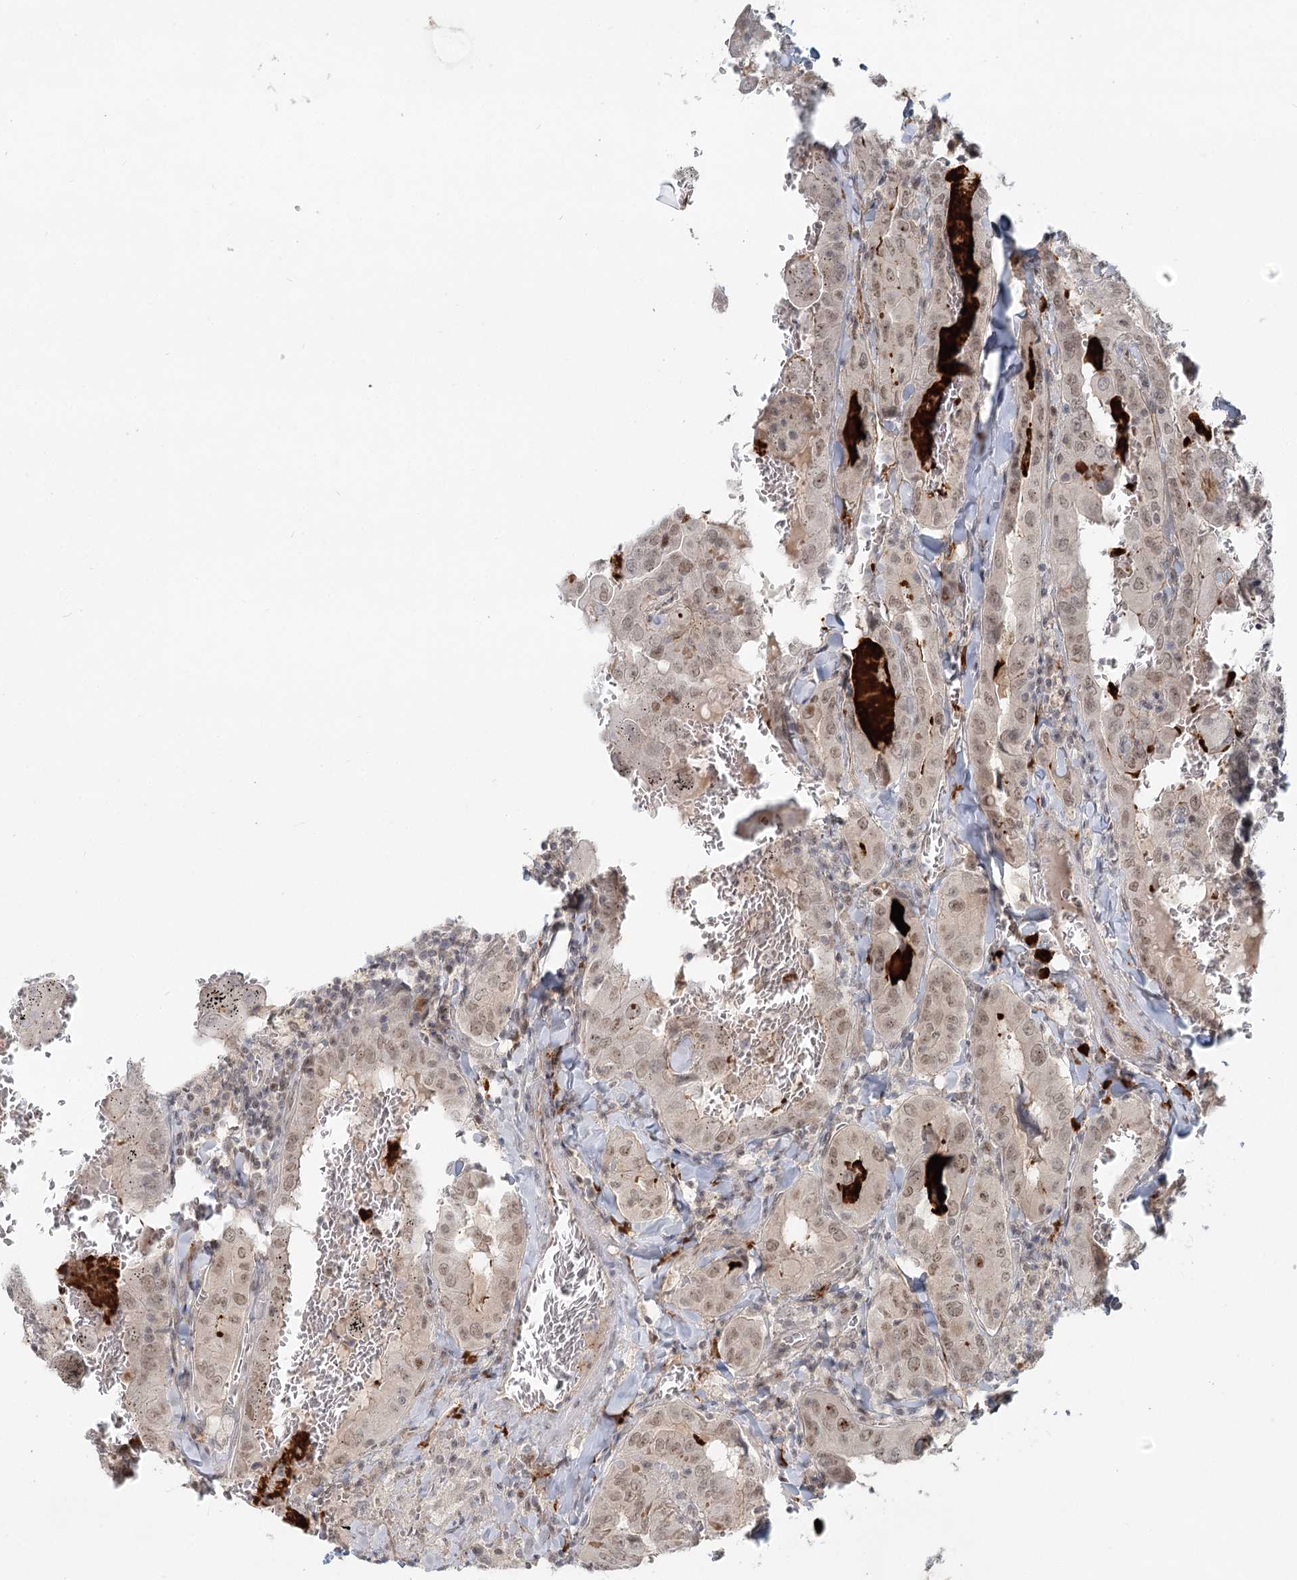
{"staining": {"intensity": "weak", "quantity": ">75%", "location": "nuclear"}, "tissue": "thyroid cancer", "cell_type": "Tumor cells", "image_type": "cancer", "snomed": [{"axis": "morphology", "description": "Papillary adenocarcinoma, NOS"}, {"axis": "topography", "description": "Thyroid gland"}], "caption": "Human papillary adenocarcinoma (thyroid) stained with a protein marker displays weak staining in tumor cells.", "gene": "R3HCC1L", "patient": {"sex": "female", "age": 72}}